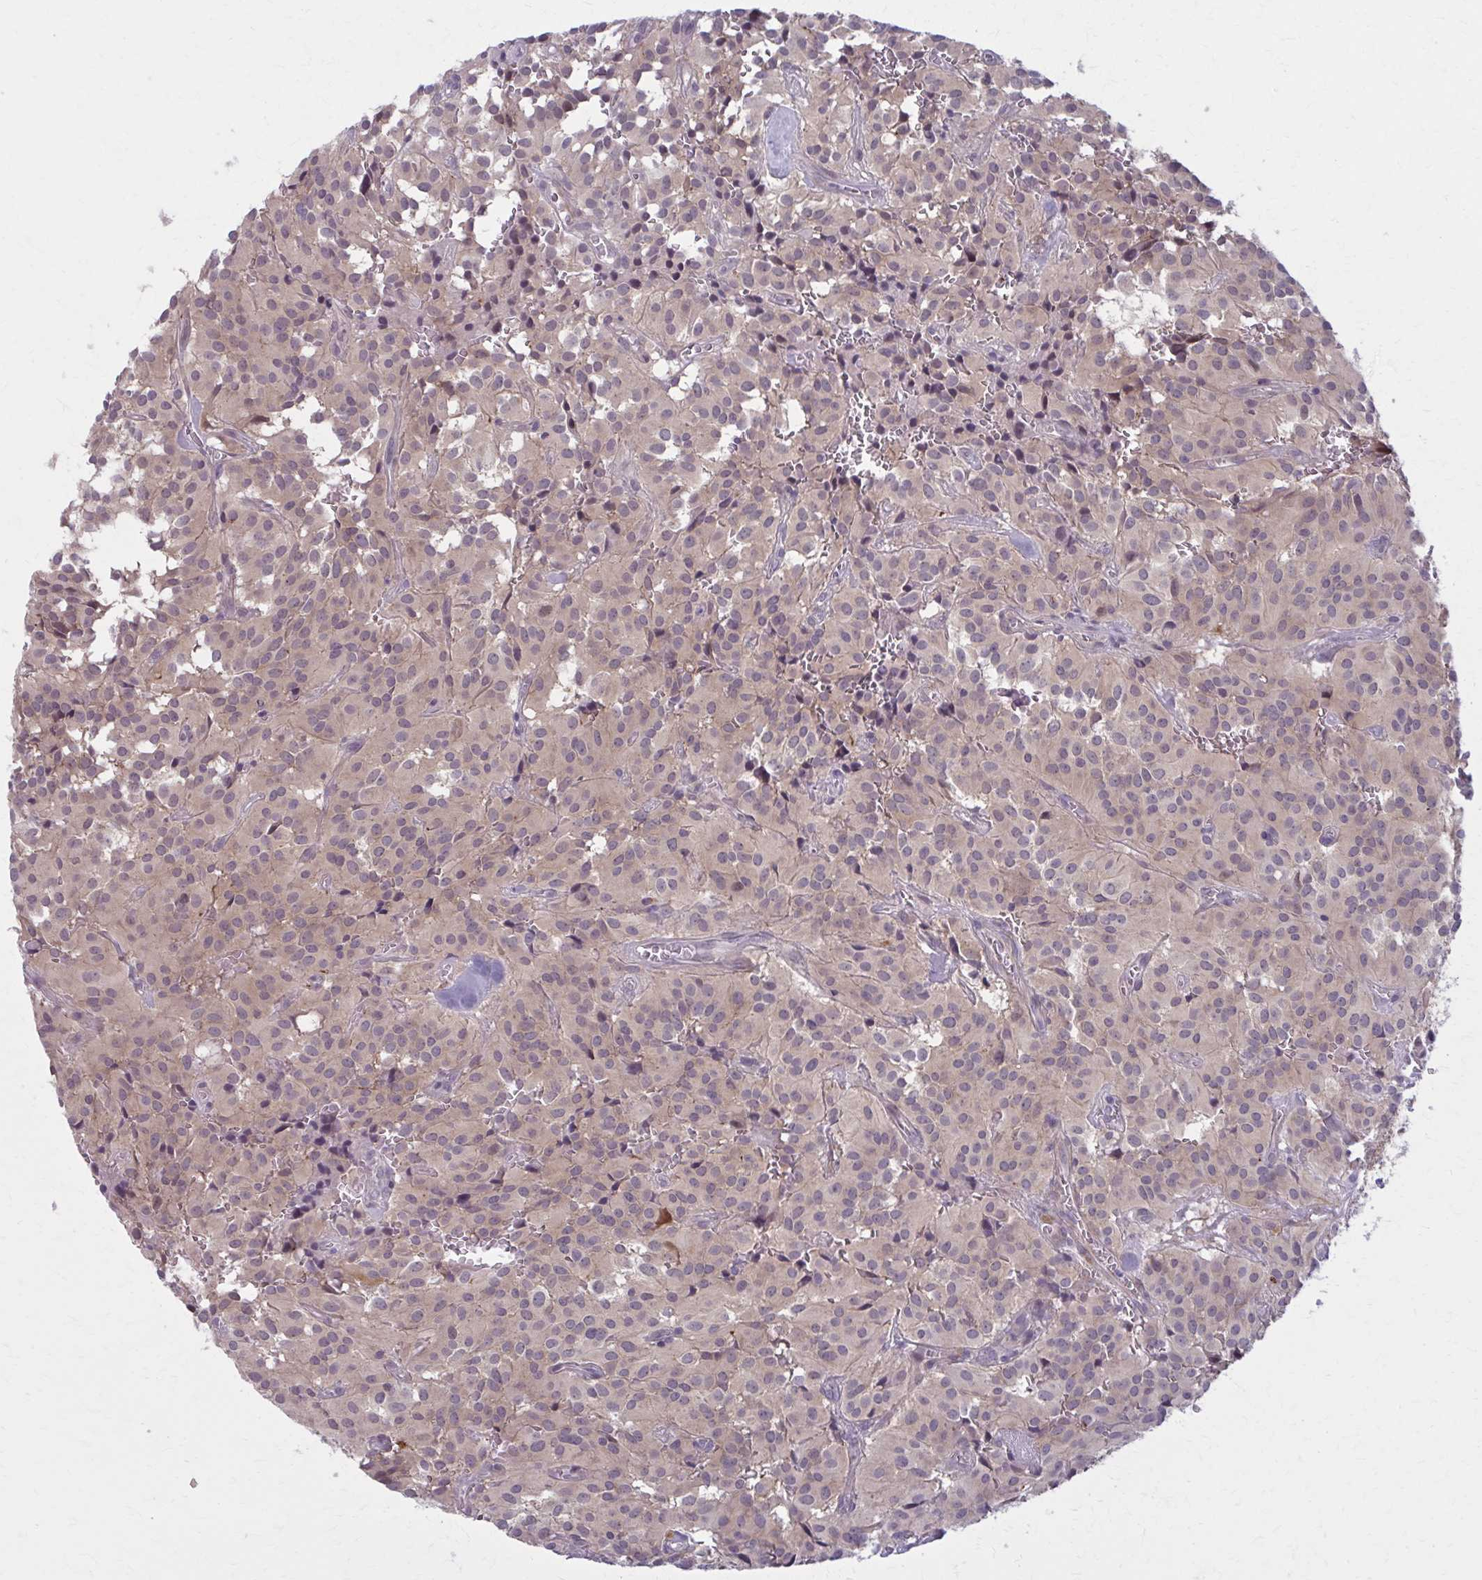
{"staining": {"intensity": "weak", "quantity": ">75%", "location": "cytoplasmic/membranous"}, "tissue": "glioma", "cell_type": "Tumor cells", "image_type": "cancer", "snomed": [{"axis": "morphology", "description": "Glioma, malignant, Low grade"}, {"axis": "topography", "description": "Brain"}], "caption": "Glioma was stained to show a protein in brown. There is low levels of weak cytoplasmic/membranous staining in approximately >75% of tumor cells. Immunohistochemistry (ihc) stains the protein in brown and the nuclei are stained blue.", "gene": "NUMBL", "patient": {"sex": "male", "age": 42}}